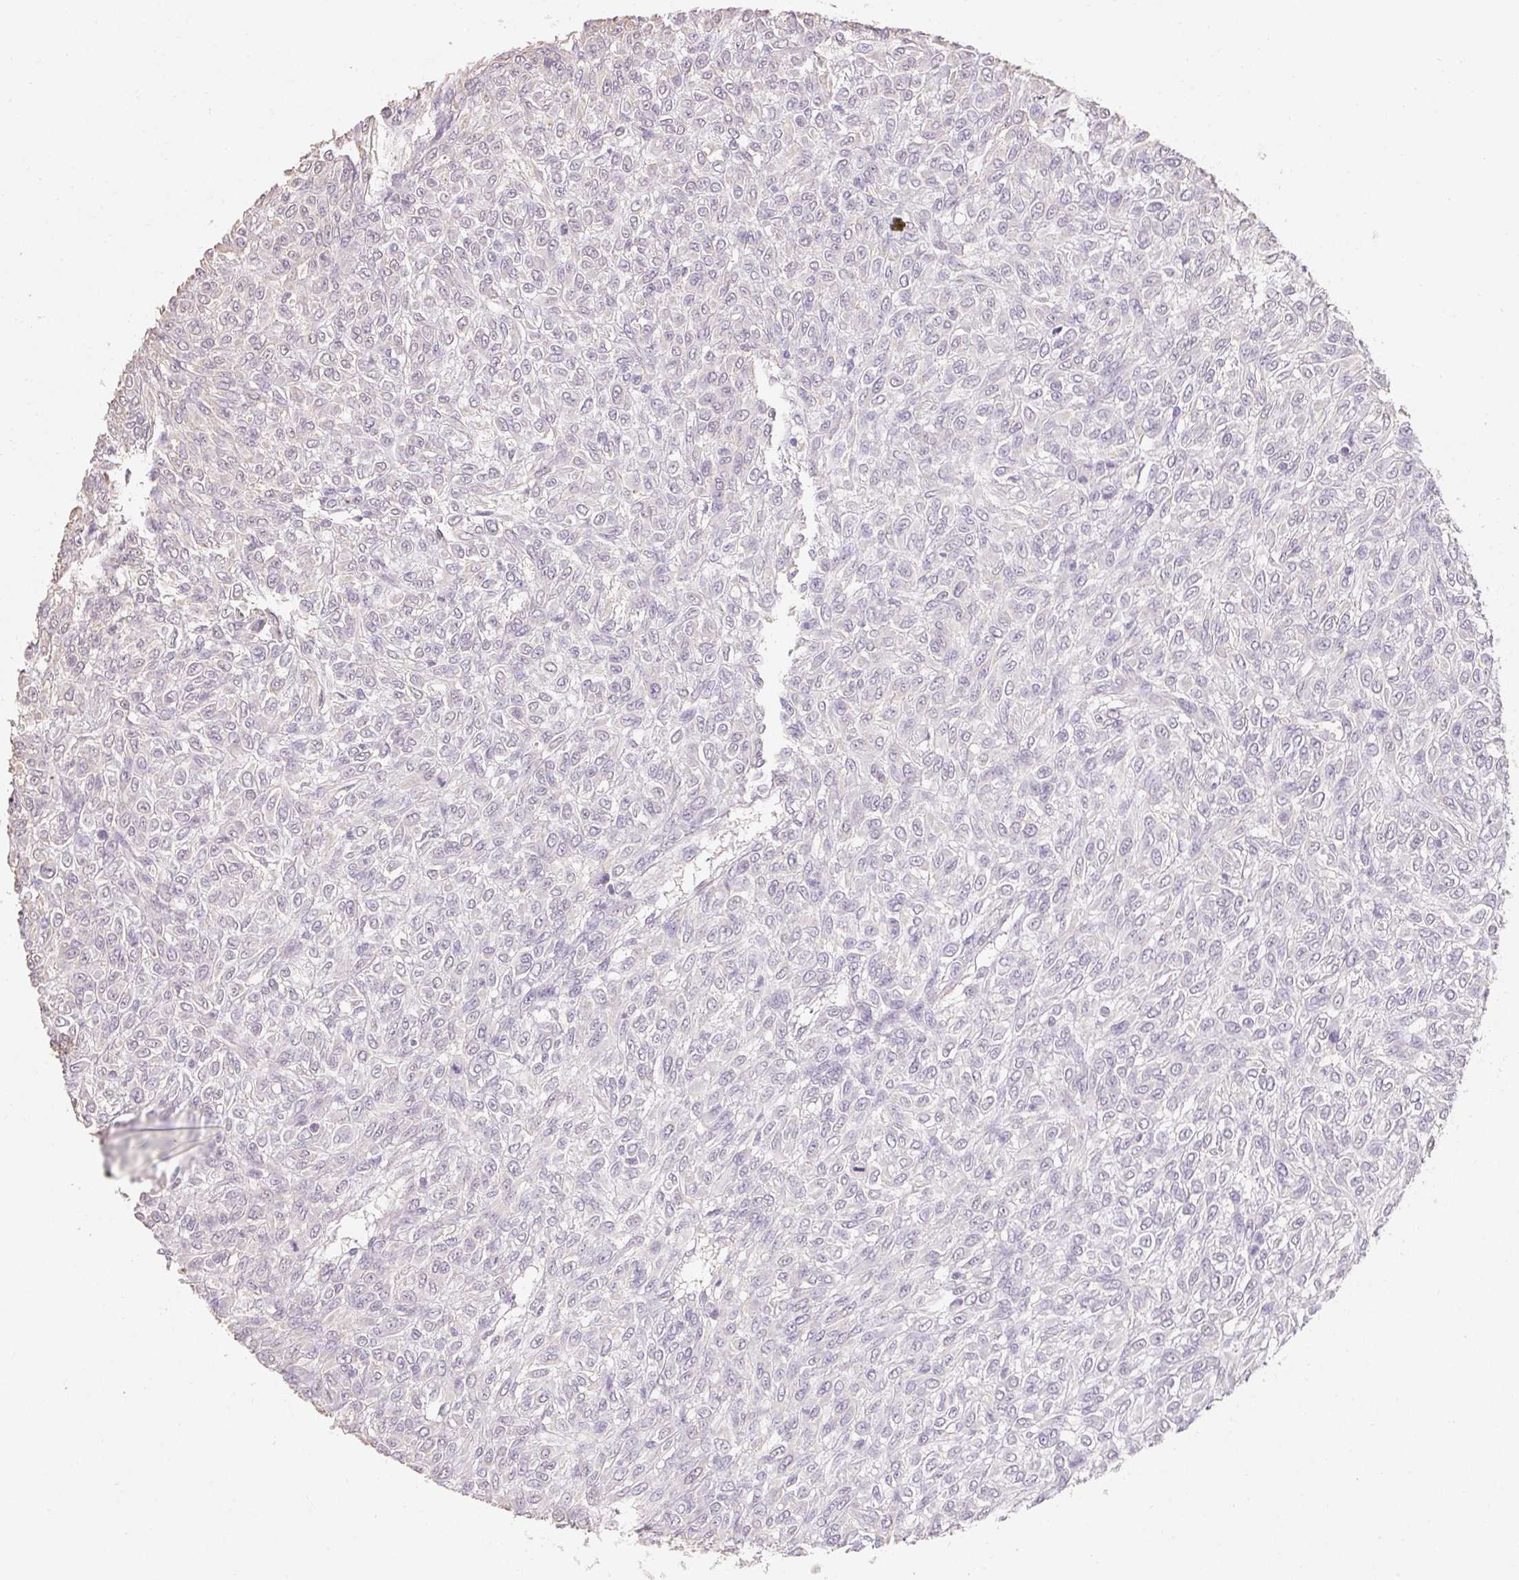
{"staining": {"intensity": "negative", "quantity": "none", "location": "none"}, "tissue": "renal cancer", "cell_type": "Tumor cells", "image_type": "cancer", "snomed": [{"axis": "morphology", "description": "Adenocarcinoma, NOS"}, {"axis": "topography", "description": "Kidney"}], "caption": "High power microscopy photomicrograph of an immunohistochemistry (IHC) image of renal cancer, revealing no significant positivity in tumor cells.", "gene": "MAP7D2", "patient": {"sex": "male", "age": 58}}